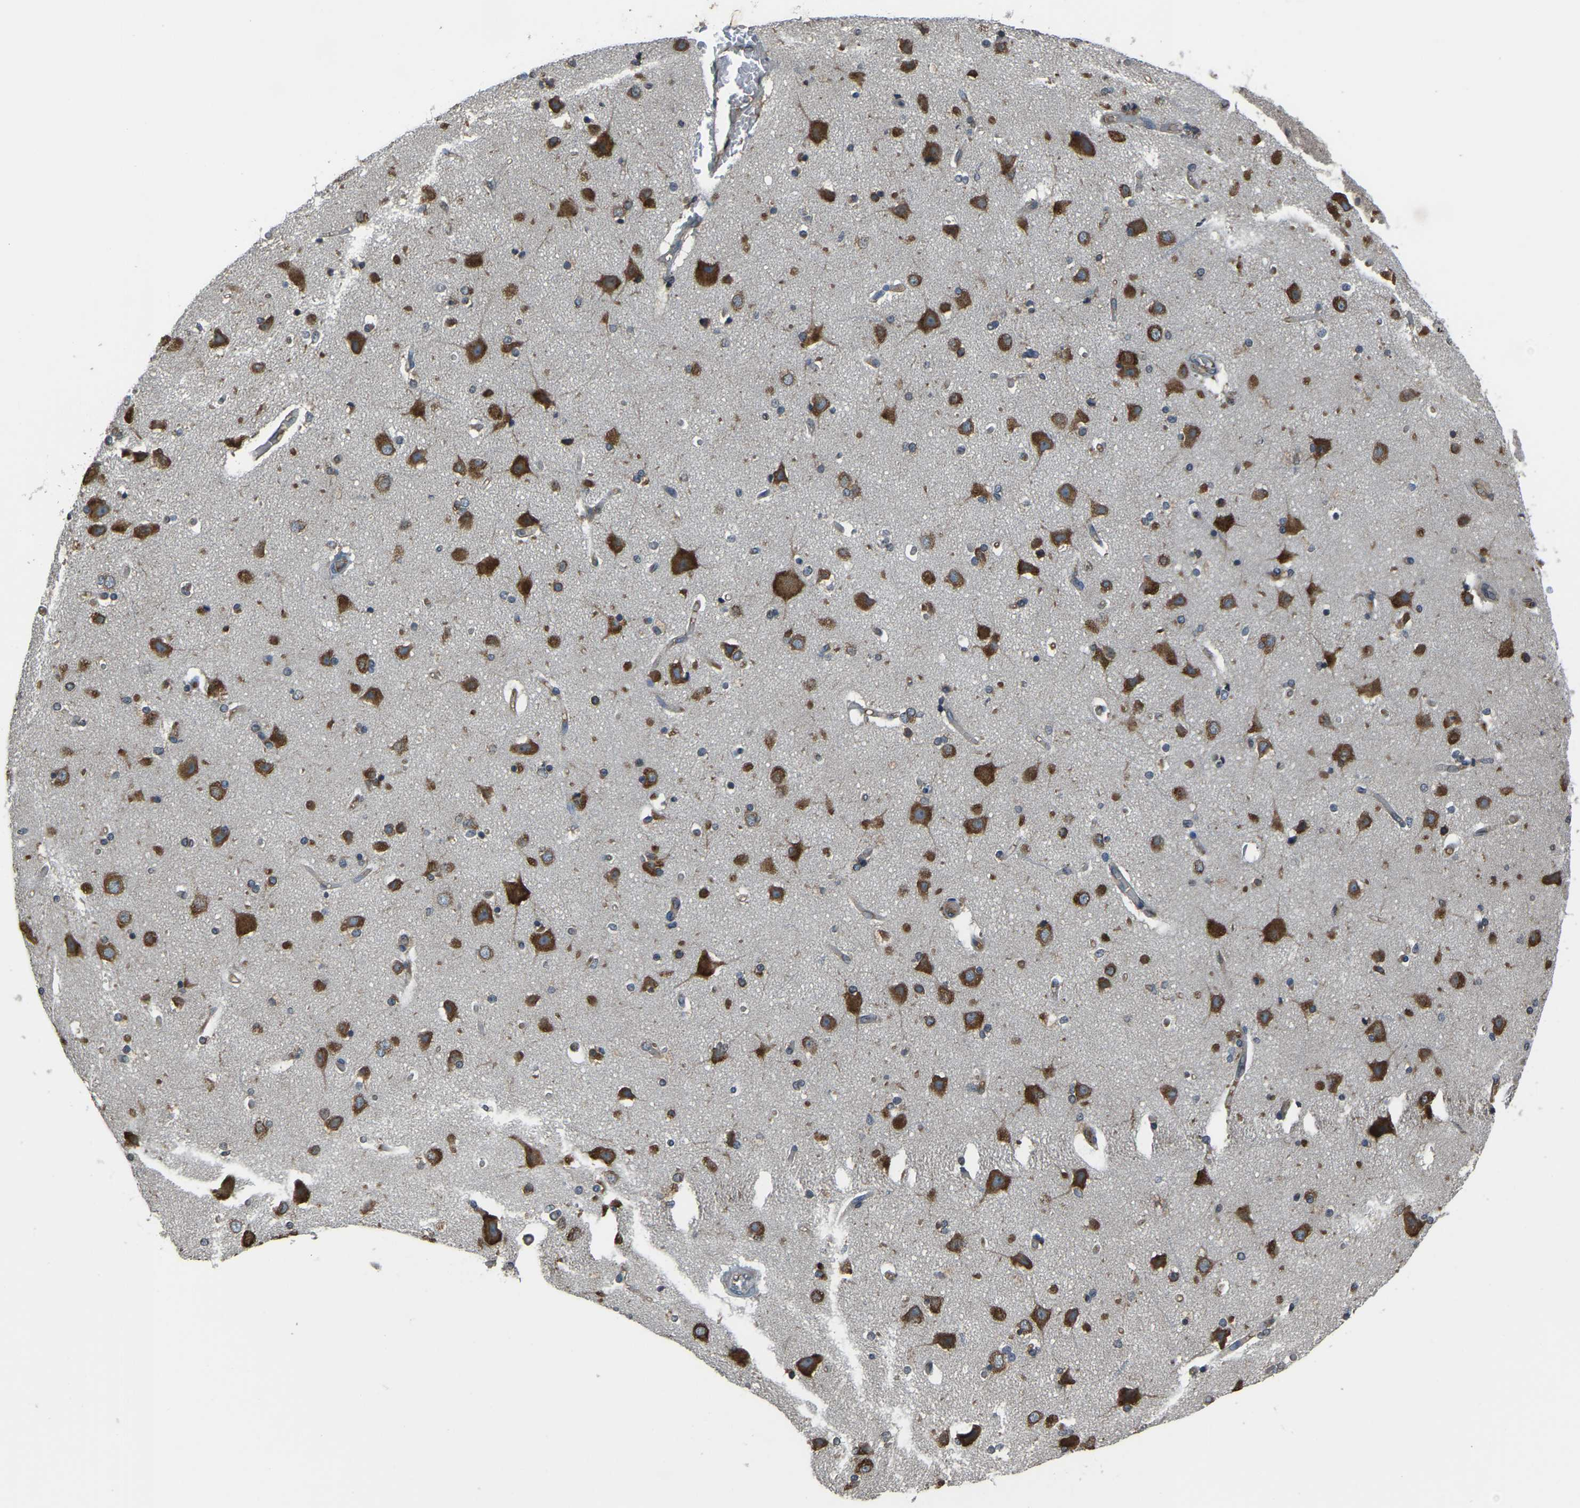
{"staining": {"intensity": "weak", "quantity": "25%-75%", "location": "cytoplasmic/membranous"}, "tissue": "cerebral cortex", "cell_type": "Endothelial cells", "image_type": "normal", "snomed": [{"axis": "morphology", "description": "Normal tissue, NOS"}, {"axis": "topography", "description": "Cerebral cortex"}], "caption": "This image shows immunohistochemistry staining of unremarkable human cerebral cortex, with low weak cytoplasmic/membranous positivity in about 25%-75% of endothelial cells.", "gene": "AIMP1", "patient": {"sex": "female", "age": 54}}